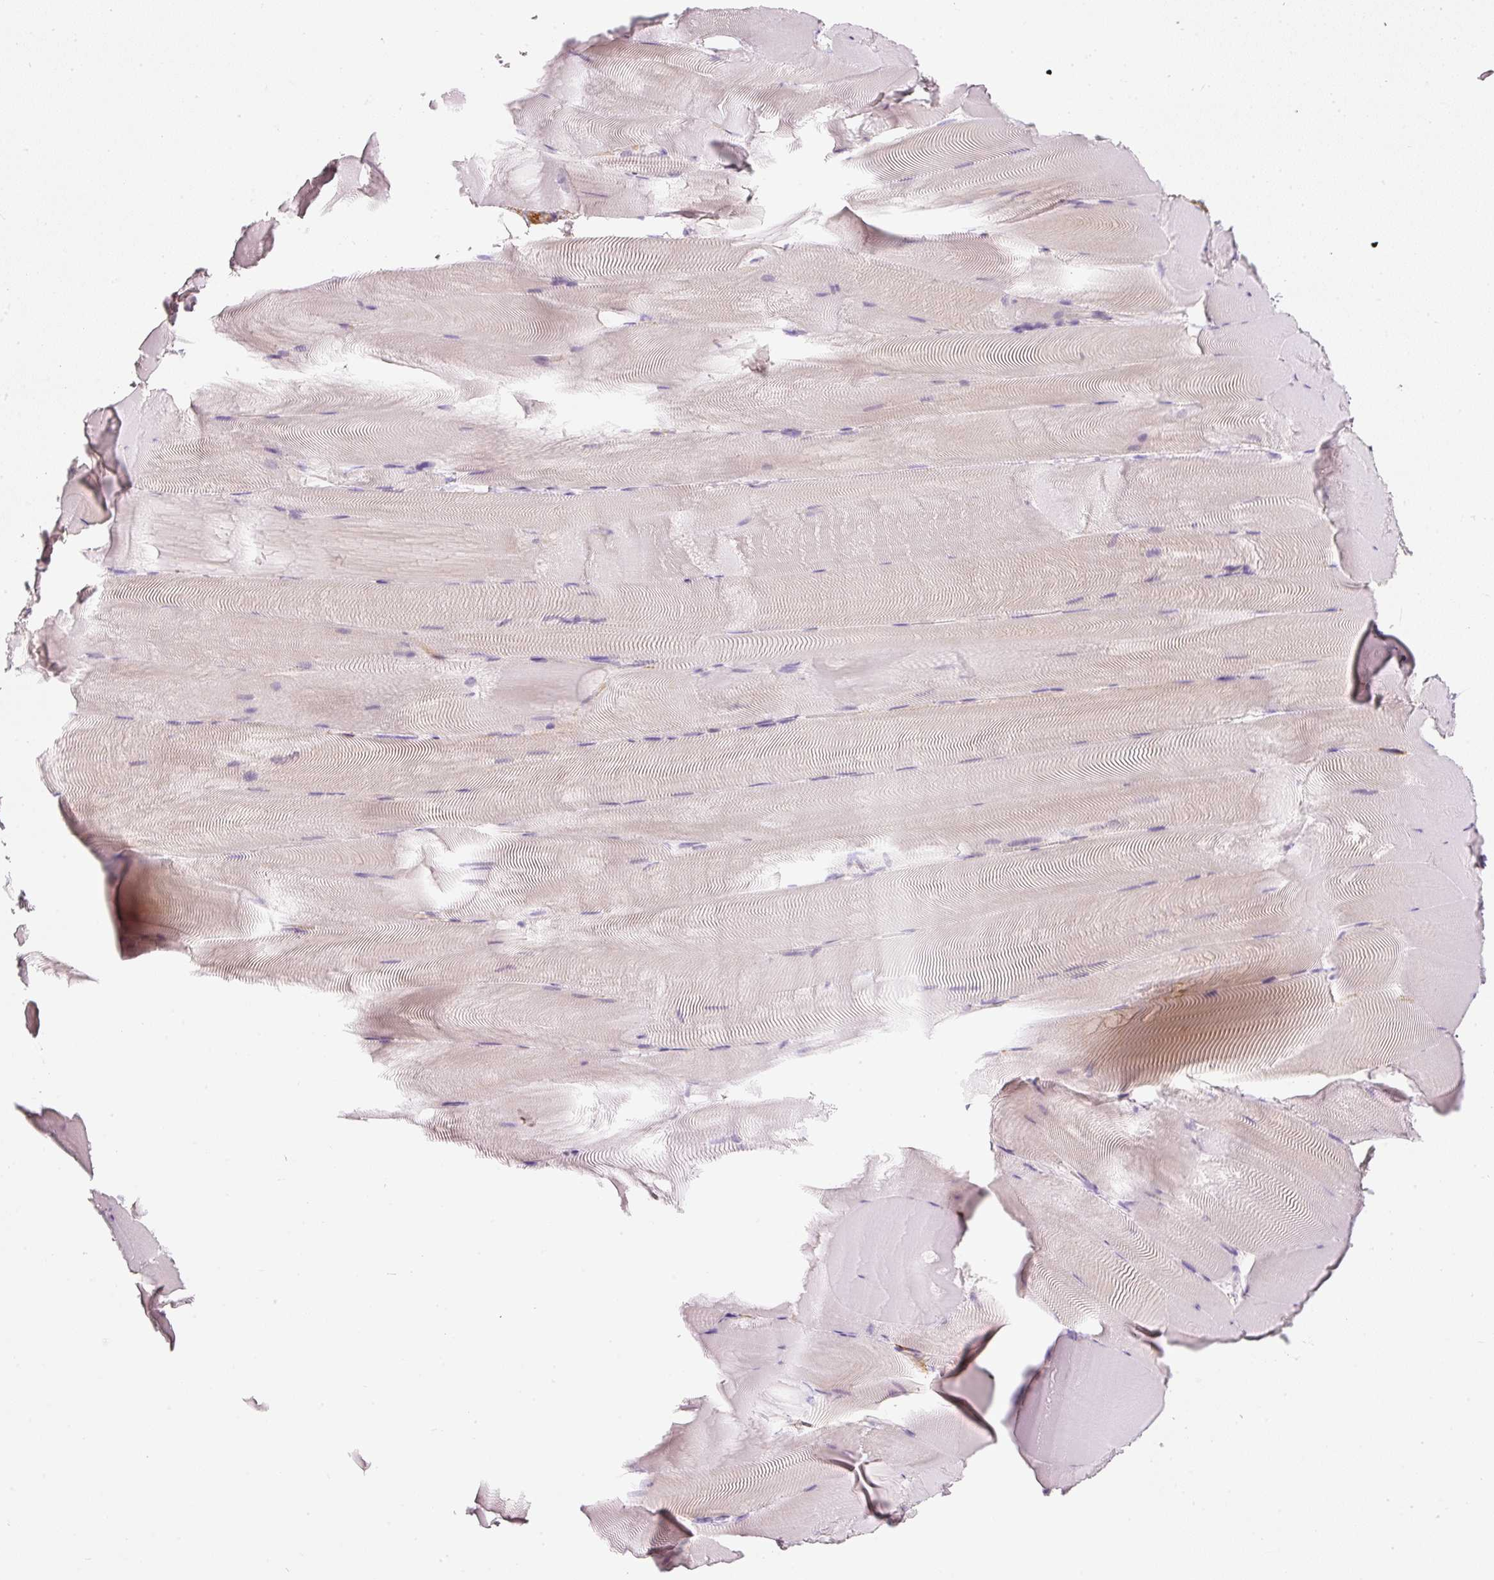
{"staining": {"intensity": "weak", "quantity": "<25%", "location": "cytoplasmic/membranous"}, "tissue": "skeletal muscle", "cell_type": "Myocytes", "image_type": "normal", "snomed": [{"axis": "morphology", "description": "Normal tissue, NOS"}, {"axis": "topography", "description": "Skeletal muscle"}], "caption": "The histopathology image reveals no significant staining in myocytes of skeletal muscle. Nuclei are stained in blue.", "gene": "RNF167", "patient": {"sex": "female", "age": 64}}